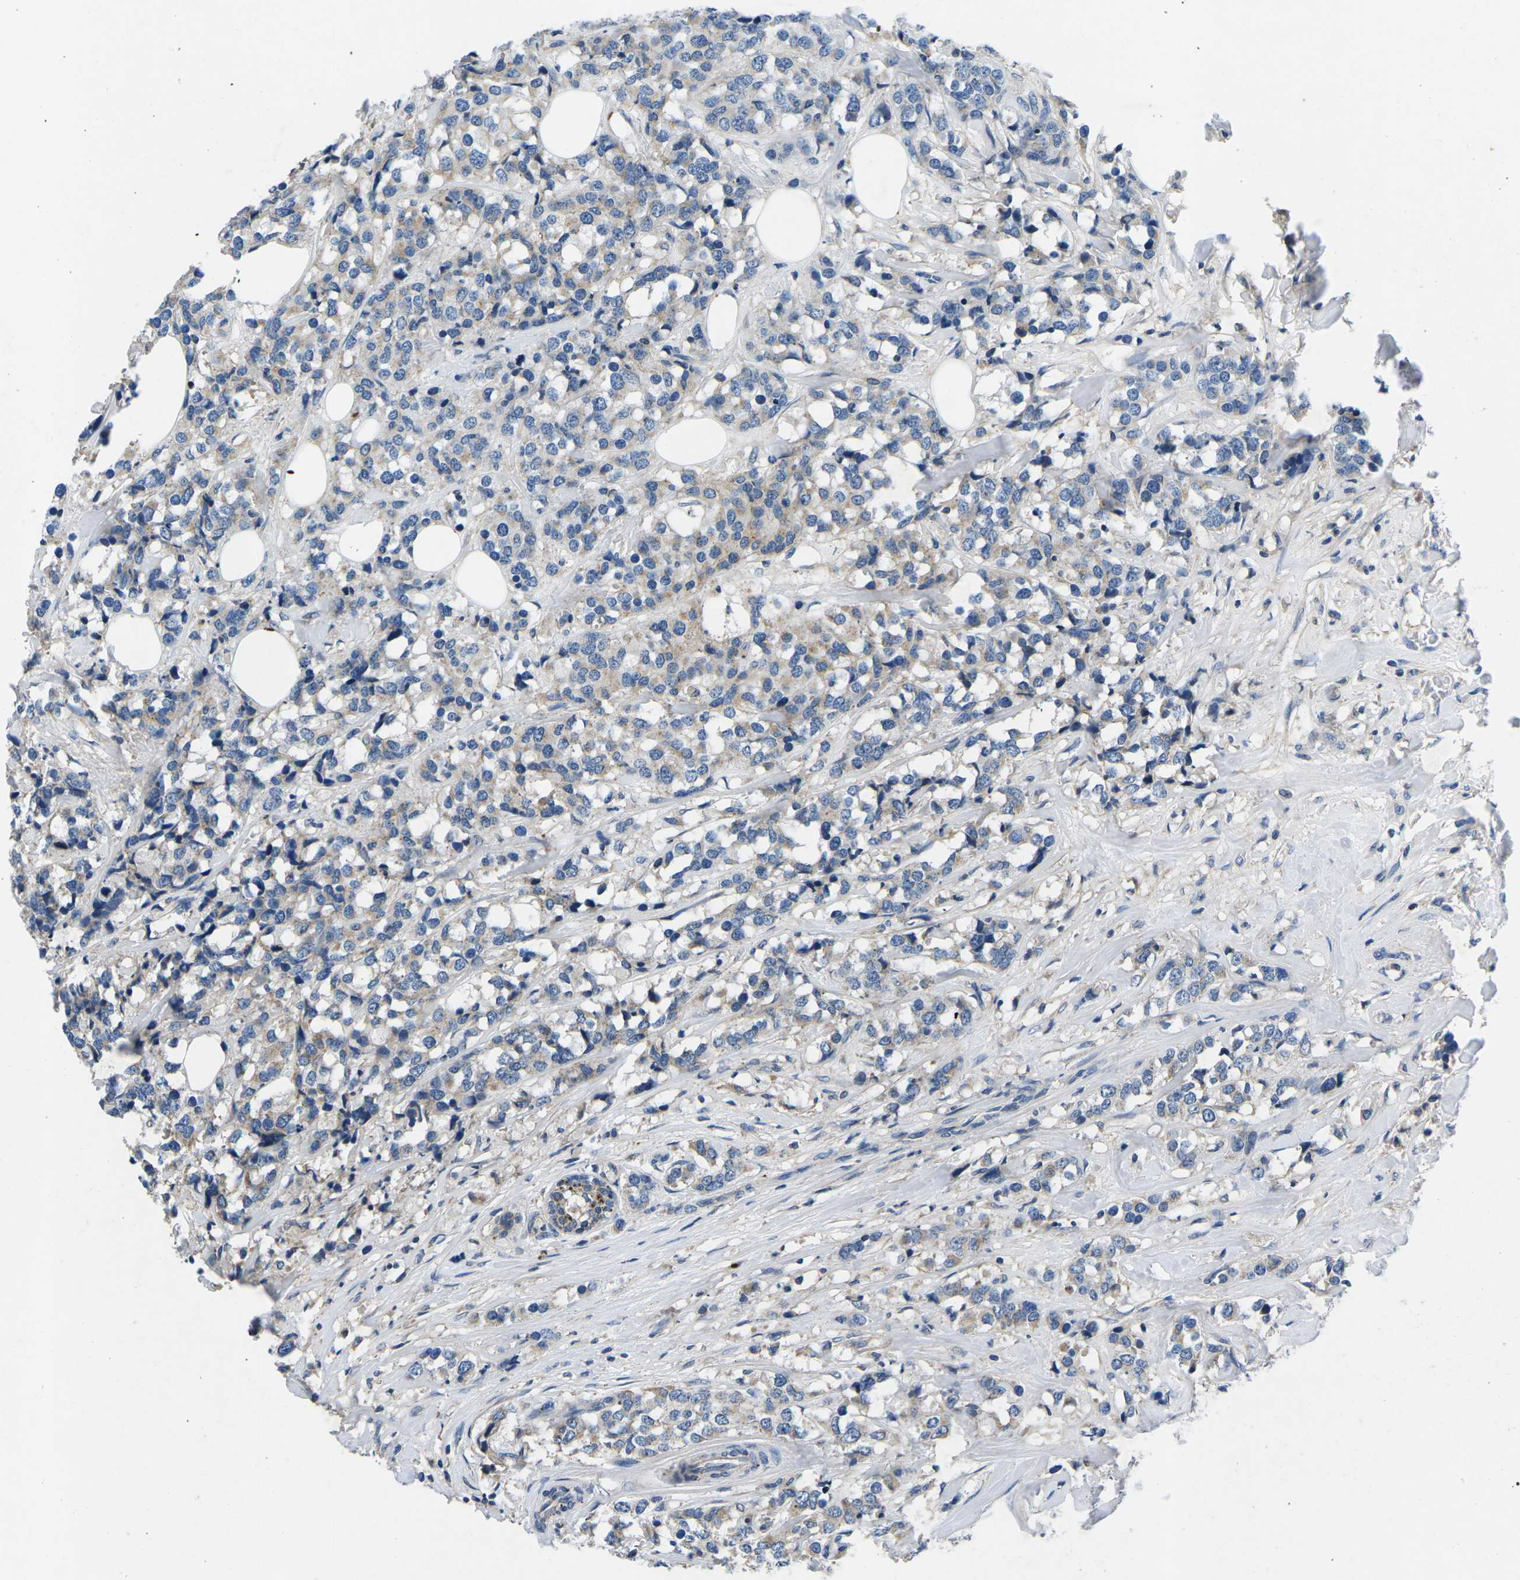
{"staining": {"intensity": "weak", "quantity": "<25%", "location": "cytoplasmic/membranous"}, "tissue": "breast cancer", "cell_type": "Tumor cells", "image_type": "cancer", "snomed": [{"axis": "morphology", "description": "Lobular carcinoma"}, {"axis": "topography", "description": "Breast"}], "caption": "Tumor cells show no significant protein expression in lobular carcinoma (breast).", "gene": "PDCD6IP", "patient": {"sex": "female", "age": 59}}